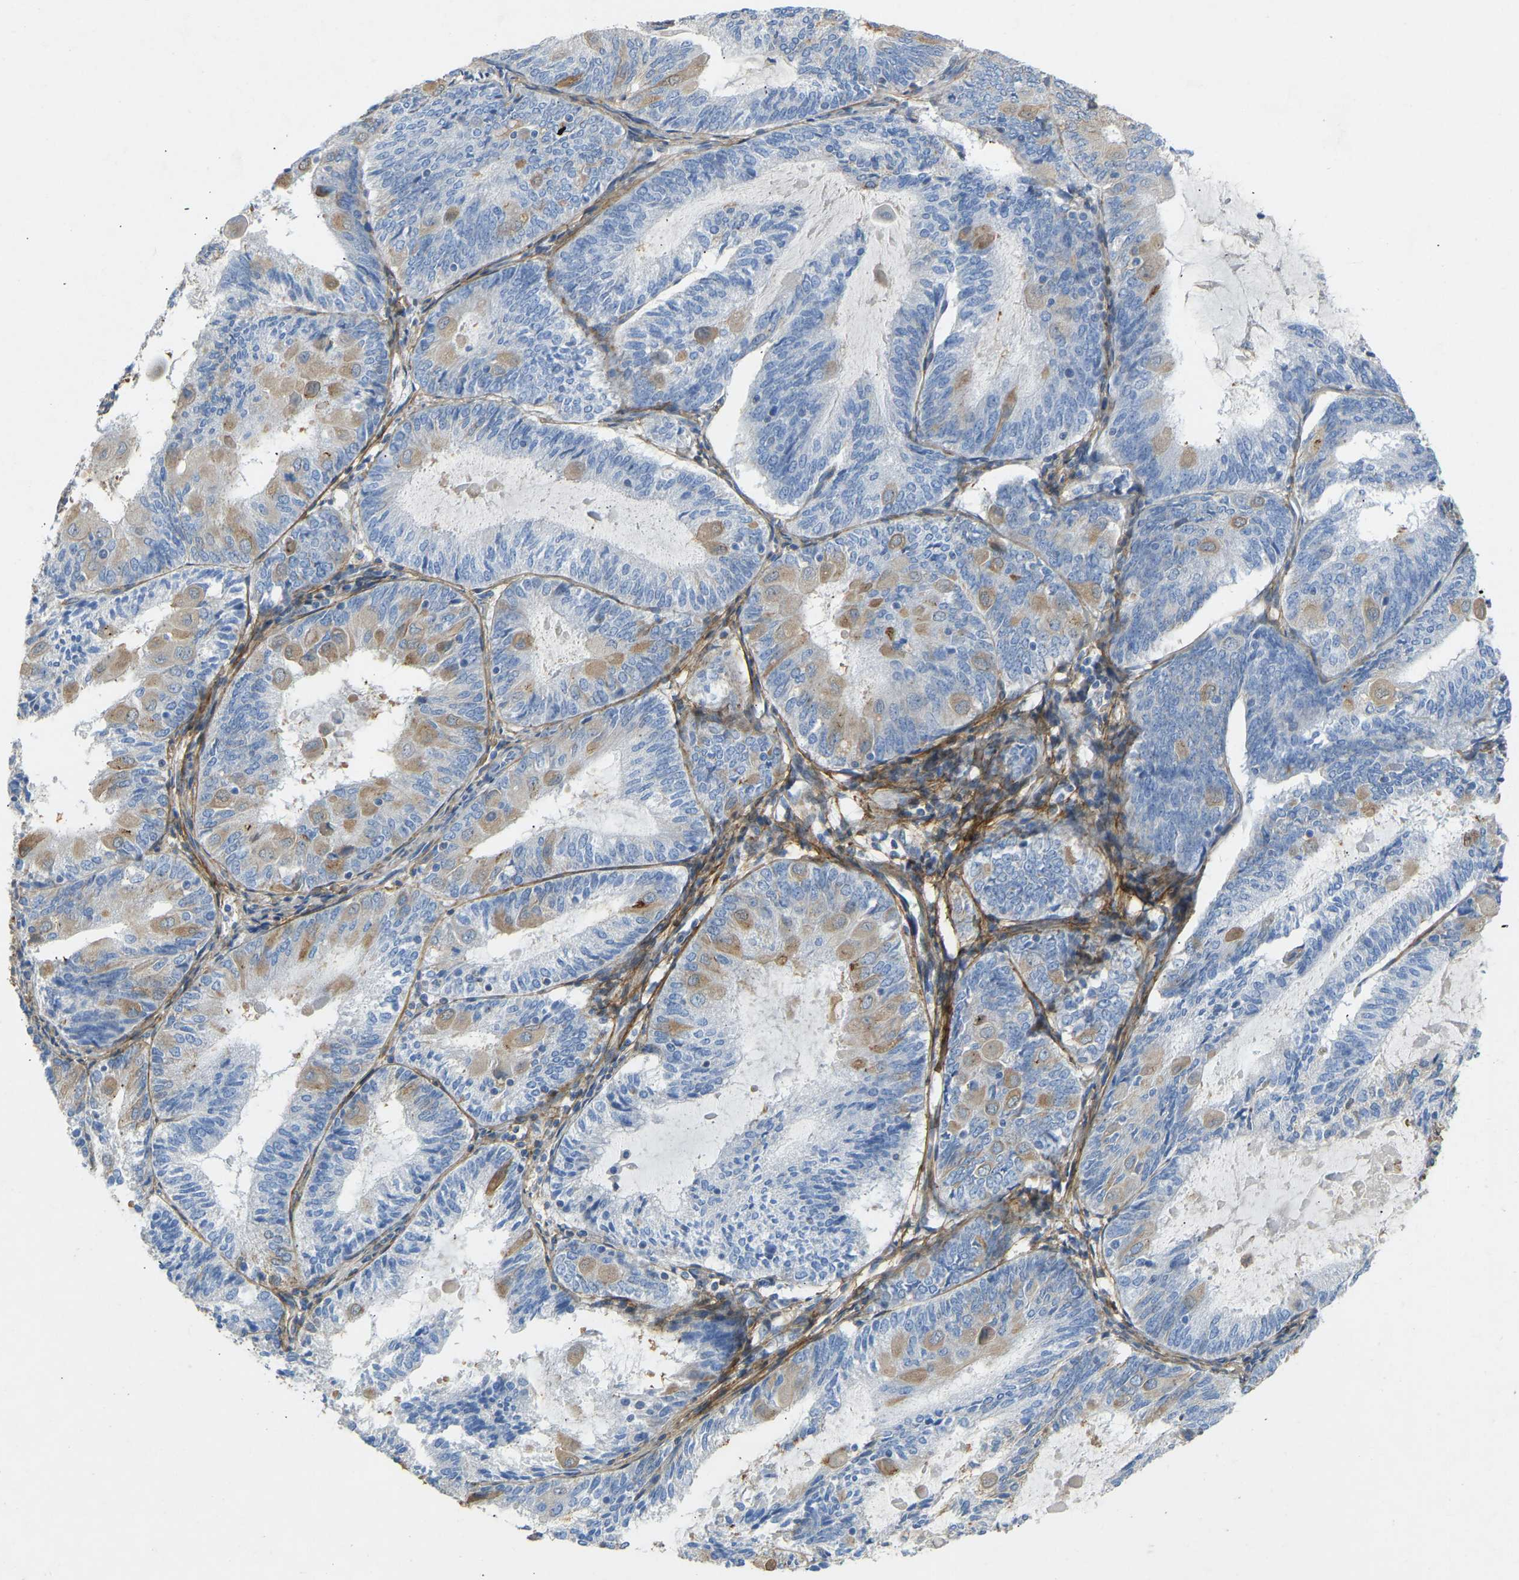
{"staining": {"intensity": "moderate", "quantity": "<25%", "location": "cytoplasmic/membranous"}, "tissue": "endometrial cancer", "cell_type": "Tumor cells", "image_type": "cancer", "snomed": [{"axis": "morphology", "description": "Adenocarcinoma, NOS"}, {"axis": "topography", "description": "Endometrium"}], "caption": "An immunohistochemistry histopathology image of neoplastic tissue is shown. Protein staining in brown highlights moderate cytoplasmic/membranous positivity in endometrial adenocarcinoma within tumor cells.", "gene": "TECTA", "patient": {"sex": "female", "age": 81}}